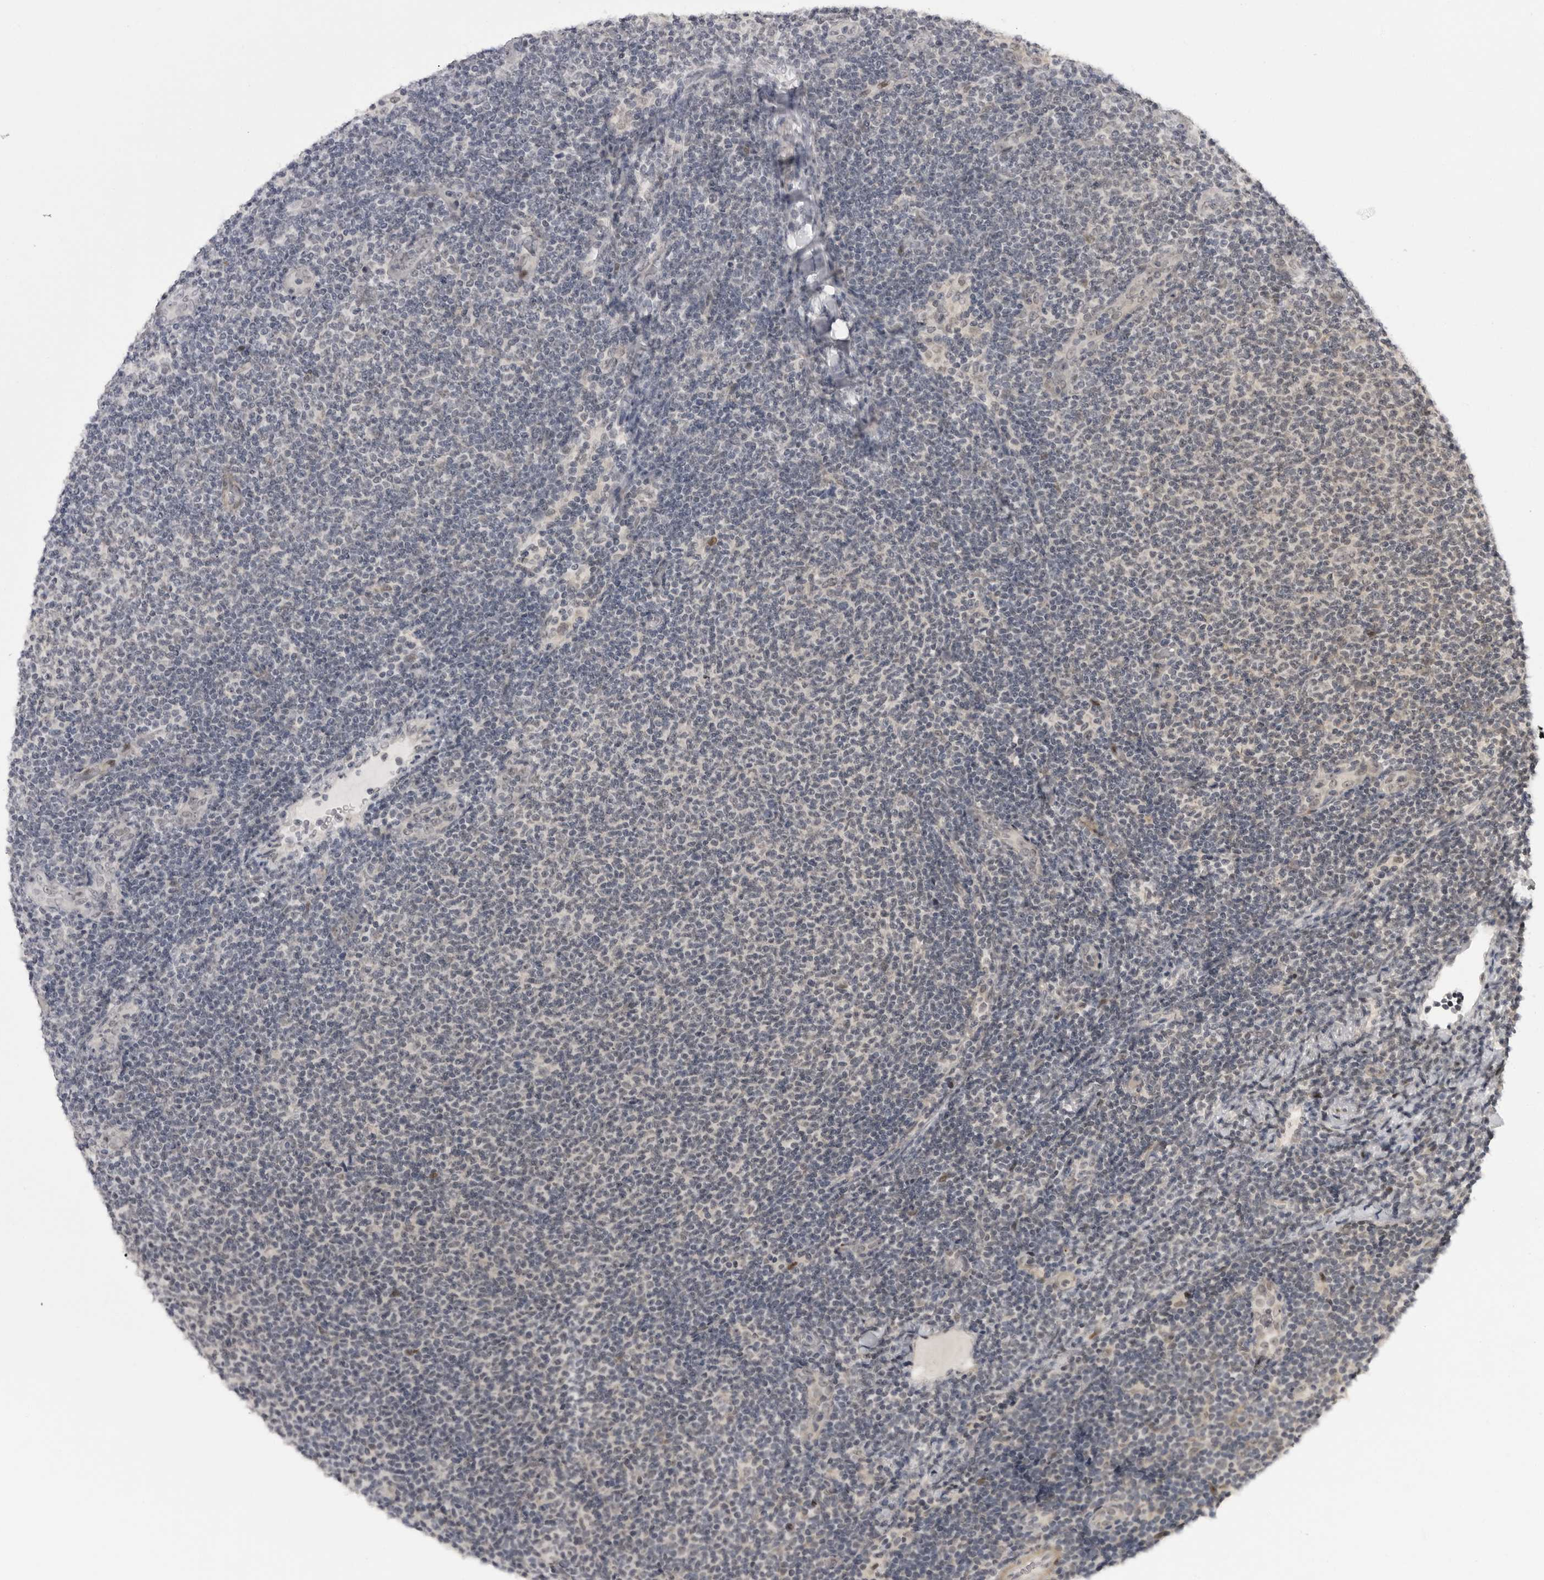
{"staining": {"intensity": "negative", "quantity": "none", "location": "none"}, "tissue": "lymphoma", "cell_type": "Tumor cells", "image_type": "cancer", "snomed": [{"axis": "morphology", "description": "Malignant lymphoma, non-Hodgkin's type, Low grade"}, {"axis": "topography", "description": "Lymph node"}], "caption": "Photomicrograph shows no significant protein positivity in tumor cells of low-grade malignant lymphoma, non-Hodgkin's type.", "gene": "ALPK2", "patient": {"sex": "male", "age": 66}}